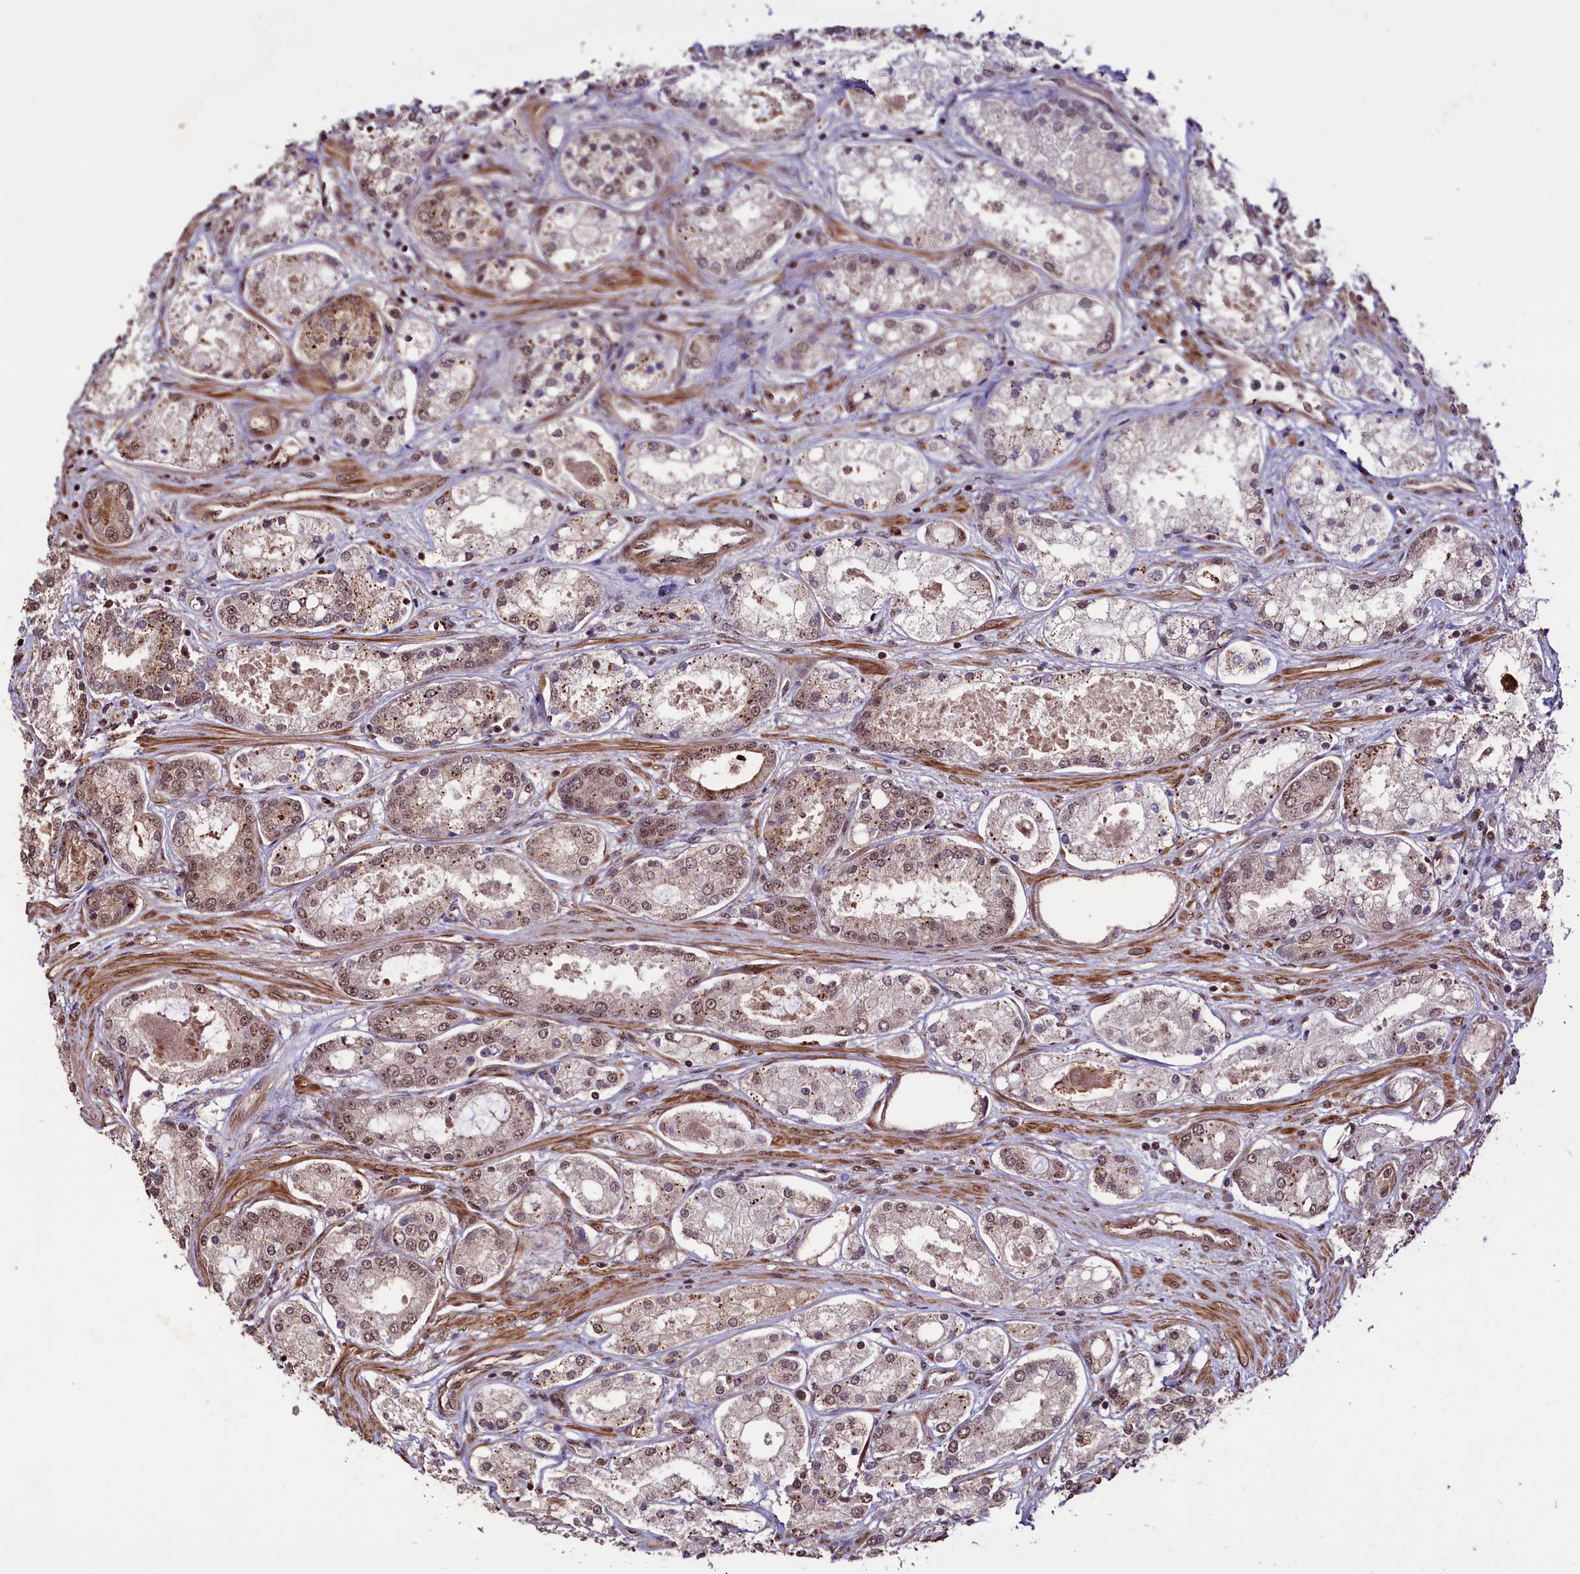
{"staining": {"intensity": "moderate", "quantity": "25%-75%", "location": "cytoplasmic/membranous,nuclear"}, "tissue": "prostate cancer", "cell_type": "Tumor cells", "image_type": "cancer", "snomed": [{"axis": "morphology", "description": "Adenocarcinoma, Low grade"}, {"axis": "topography", "description": "Prostate"}], "caption": "The immunohistochemical stain highlights moderate cytoplasmic/membranous and nuclear expression in tumor cells of prostate cancer tissue.", "gene": "SFSWAP", "patient": {"sex": "male", "age": 68}}